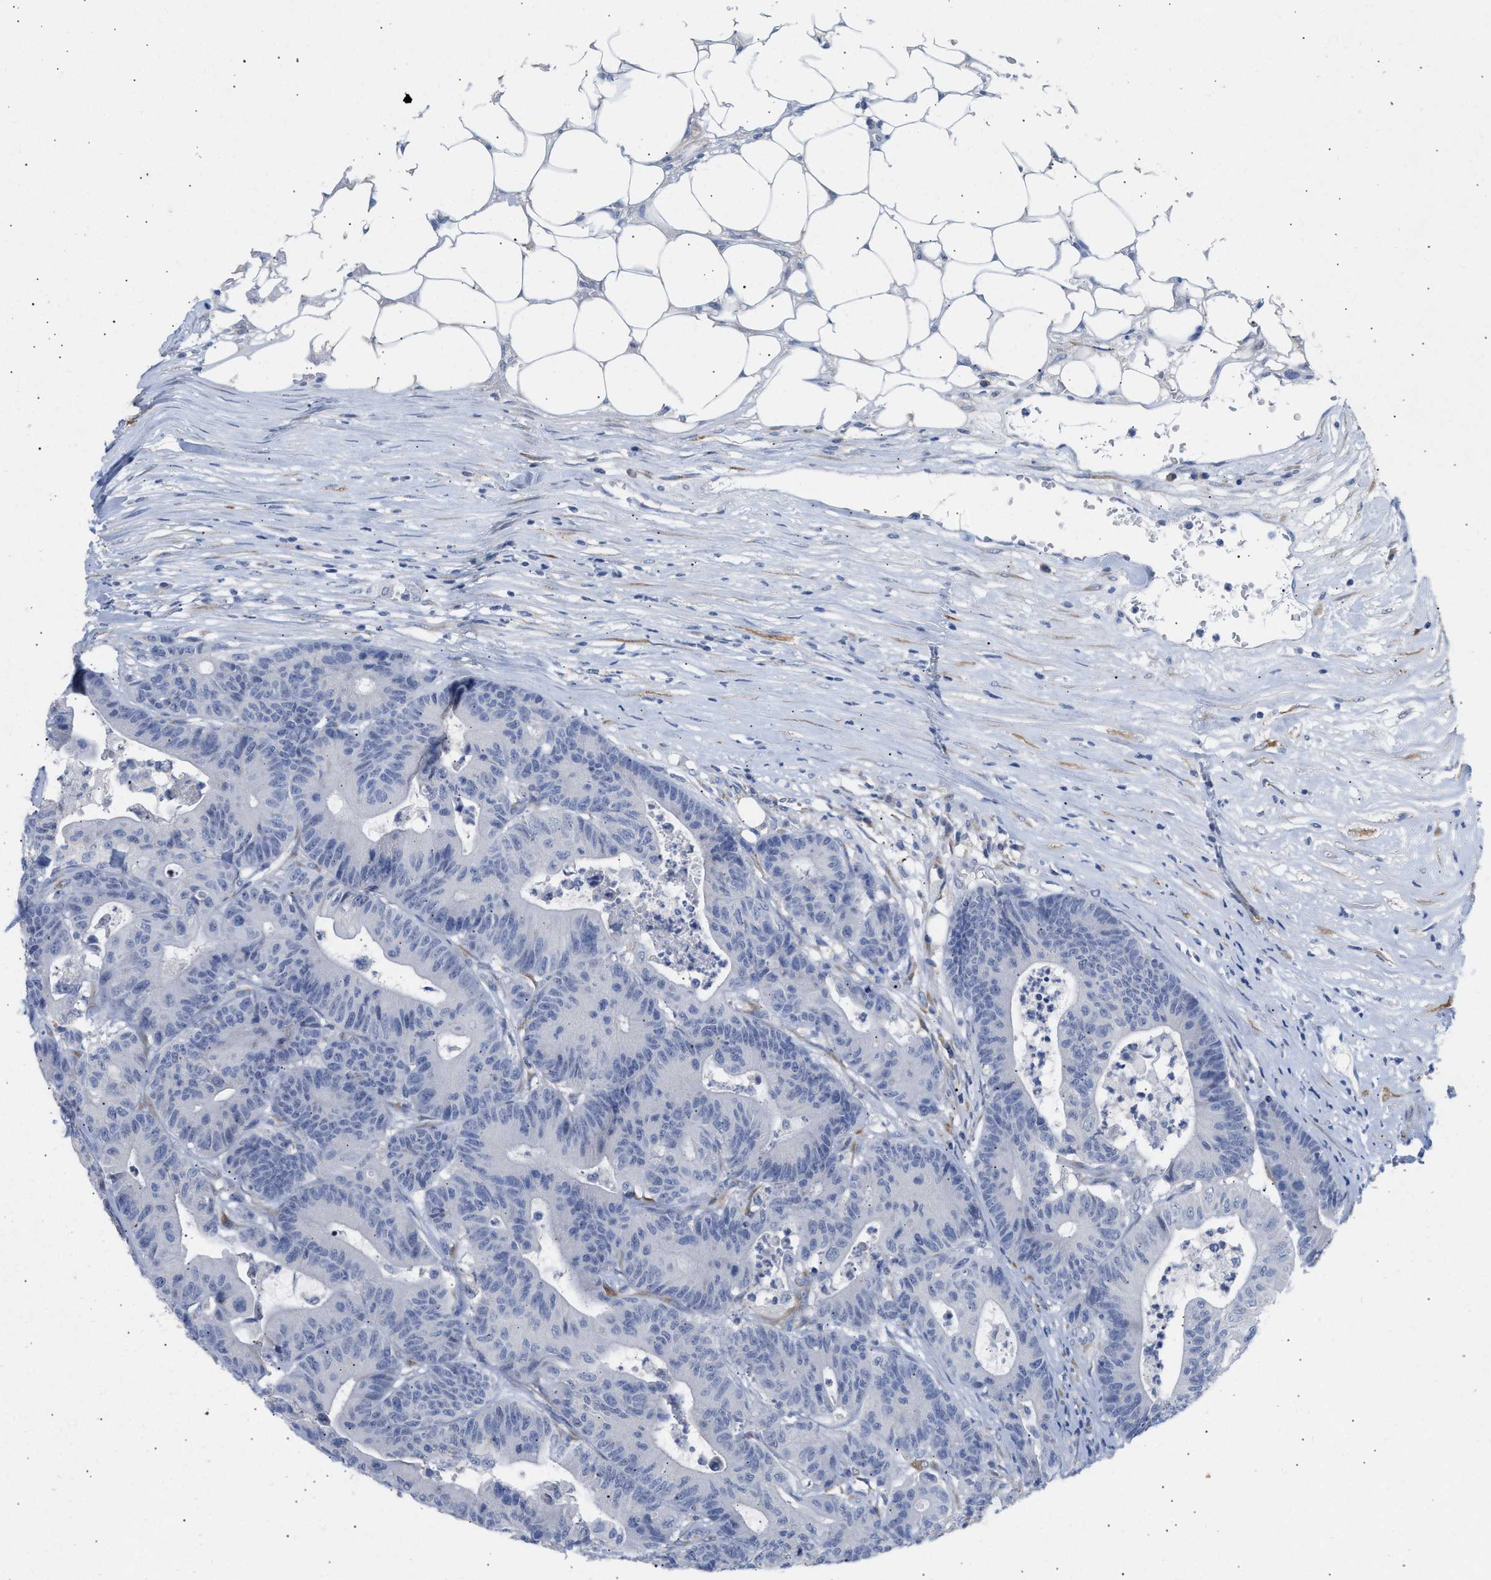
{"staining": {"intensity": "negative", "quantity": "none", "location": "none"}, "tissue": "colorectal cancer", "cell_type": "Tumor cells", "image_type": "cancer", "snomed": [{"axis": "morphology", "description": "Adenocarcinoma, NOS"}, {"axis": "topography", "description": "Colon"}], "caption": "An image of colorectal adenocarcinoma stained for a protein shows no brown staining in tumor cells. Brightfield microscopy of IHC stained with DAB (brown) and hematoxylin (blue), captured at high magnification.", "gene": "SELENOM", "patient": {"sex": "female", "age": 84}}